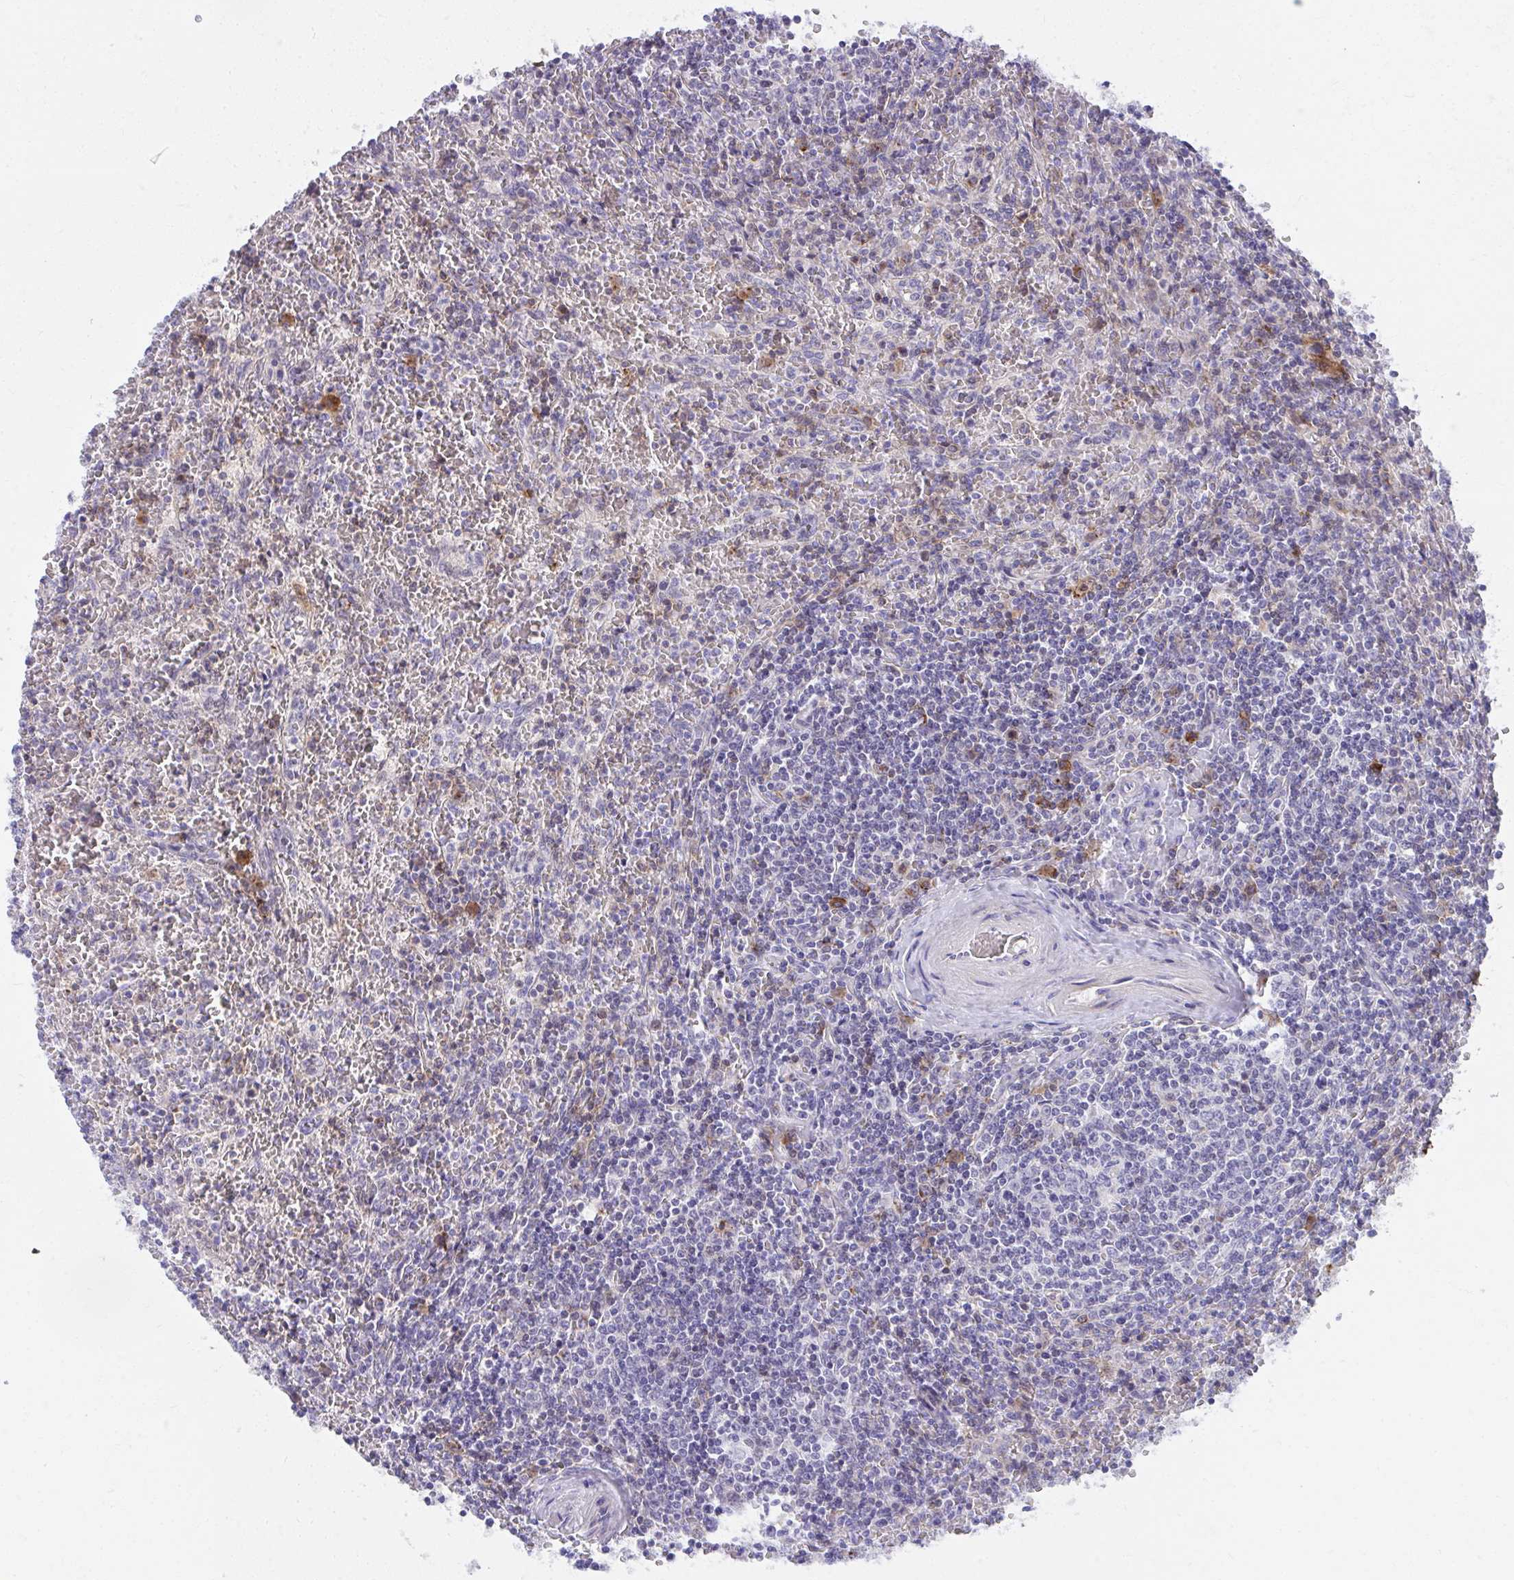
{"staining": {"intensity": "negative", "quantity": "none", "location": "none"}, "tissue": "lymphoma", "cell_type": "Tumor cells", "image_type": "cancer", "snomed": [{"axis": "morphology", "description": "Malignant lymphoma, non-Hodgkin's type, Low grade"}, {"axis": "topography", "description": "Spleen"}], "caption": "A high-resolution micrograph shows immunohistochemistry staining of lymphoma, which shows no significant expression in tumor cells. Brightfield microscopy of immunohistochemistry stained with DAB (3,3'-diaminobenzidine) (brown) and hematoxylin (blue), captured at high magnification.", "gene": "SLAMF7", "patient": {"sex": "female", "age": 64}}